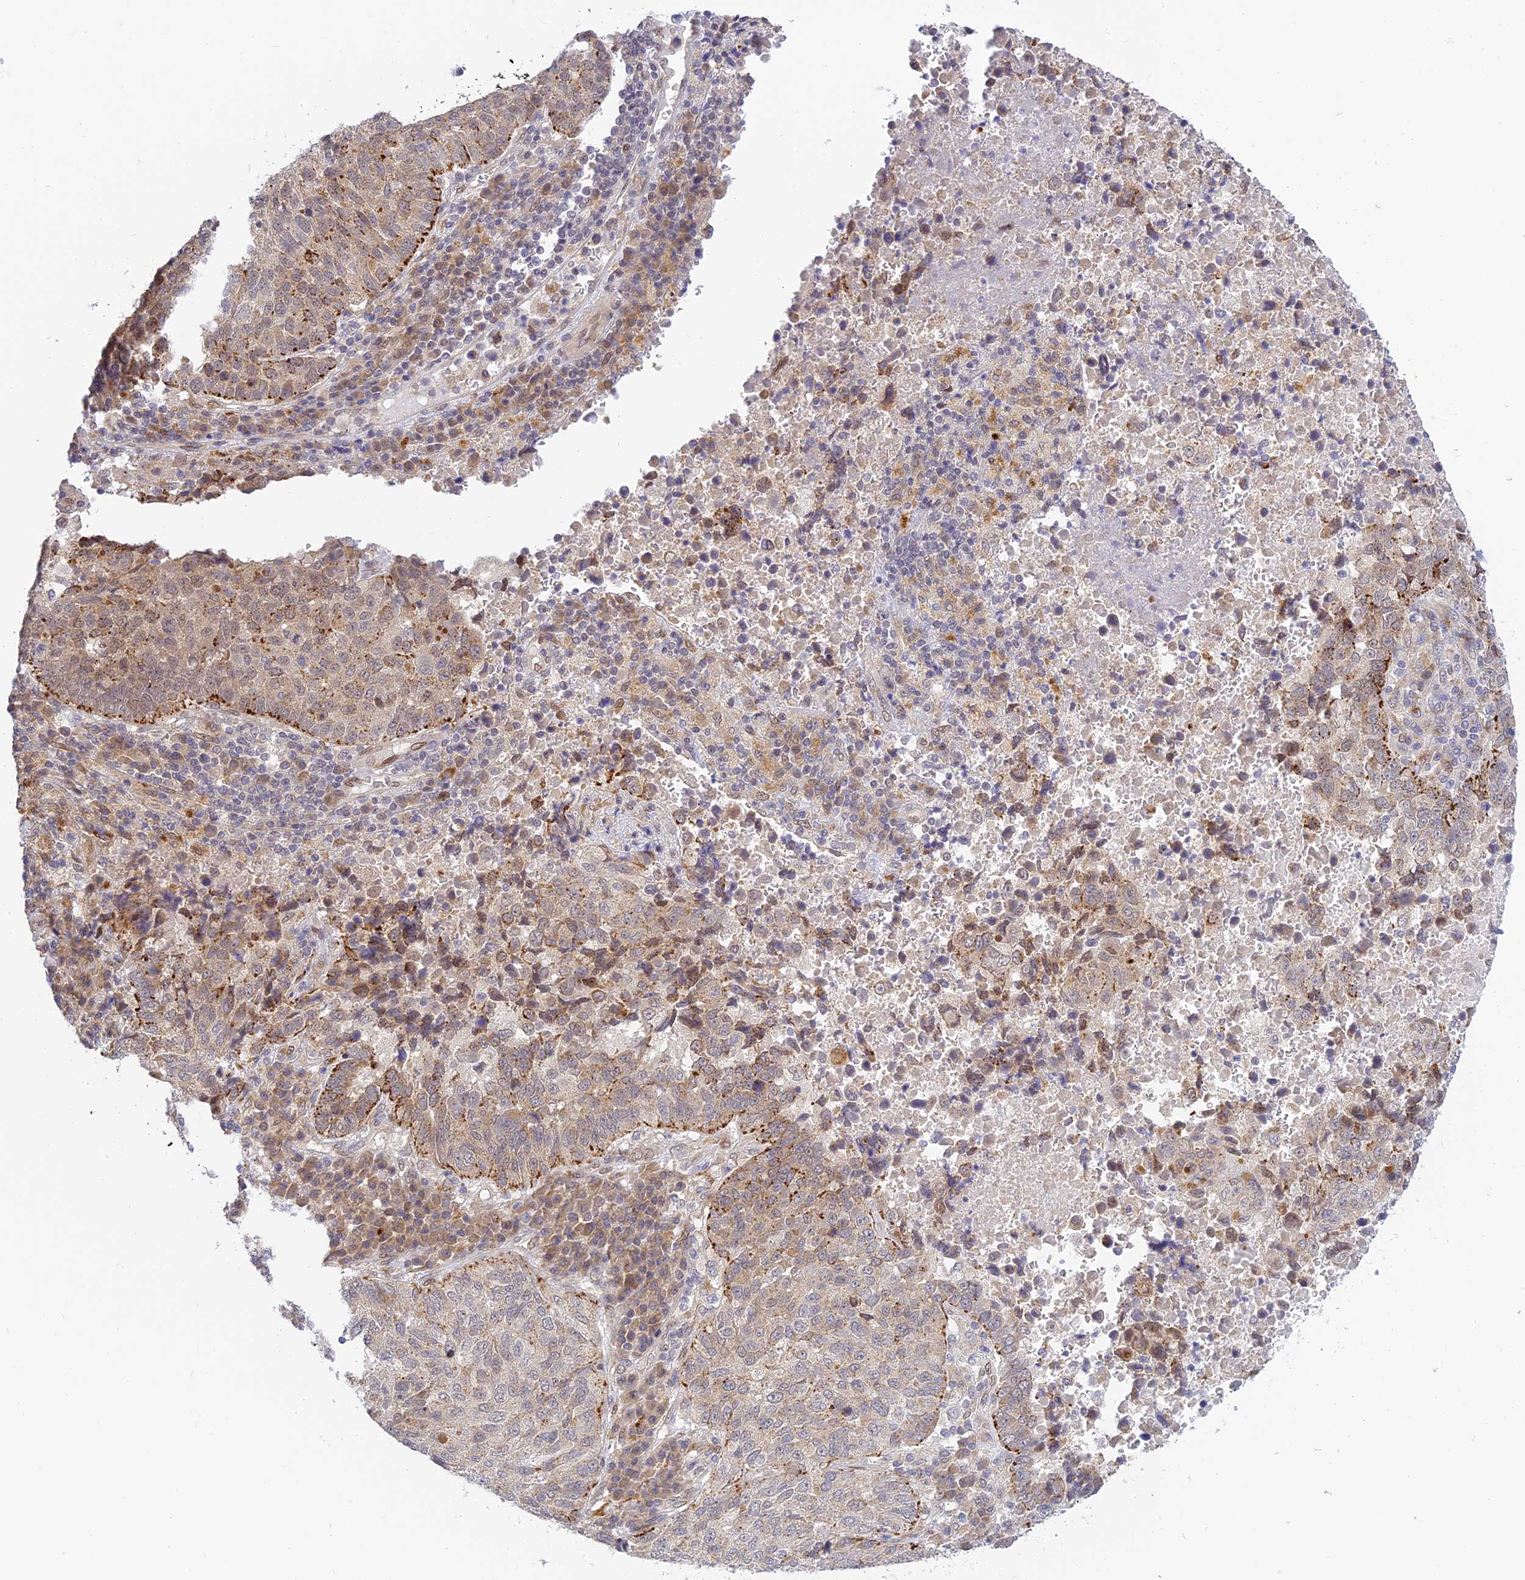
{"staining": {"intensity": "moderate", "quantity": "25%-75%", "location": "cytoplasmic/membranous"}, "tissue": "lung cancer", "cell_type": "Tumor cells", "image_type": "cancer", "snomed": [{"axis": "morphology", "description": "Squamous cell carcinoma, NOS"}, {"axis": "topography", "description": "Lung"}], "caption": "A high-resolution photomicrograph shows immunohistochemistry (IHC) staining of squamous cell carcinoma (lung), which shows moderate cytoplasmic/membranous staining in about 25%-75% of tumor cells. Nuclei are stained in blue.", "gene": "SKIC8", "patient": {"sex": "male", "age": 73}}